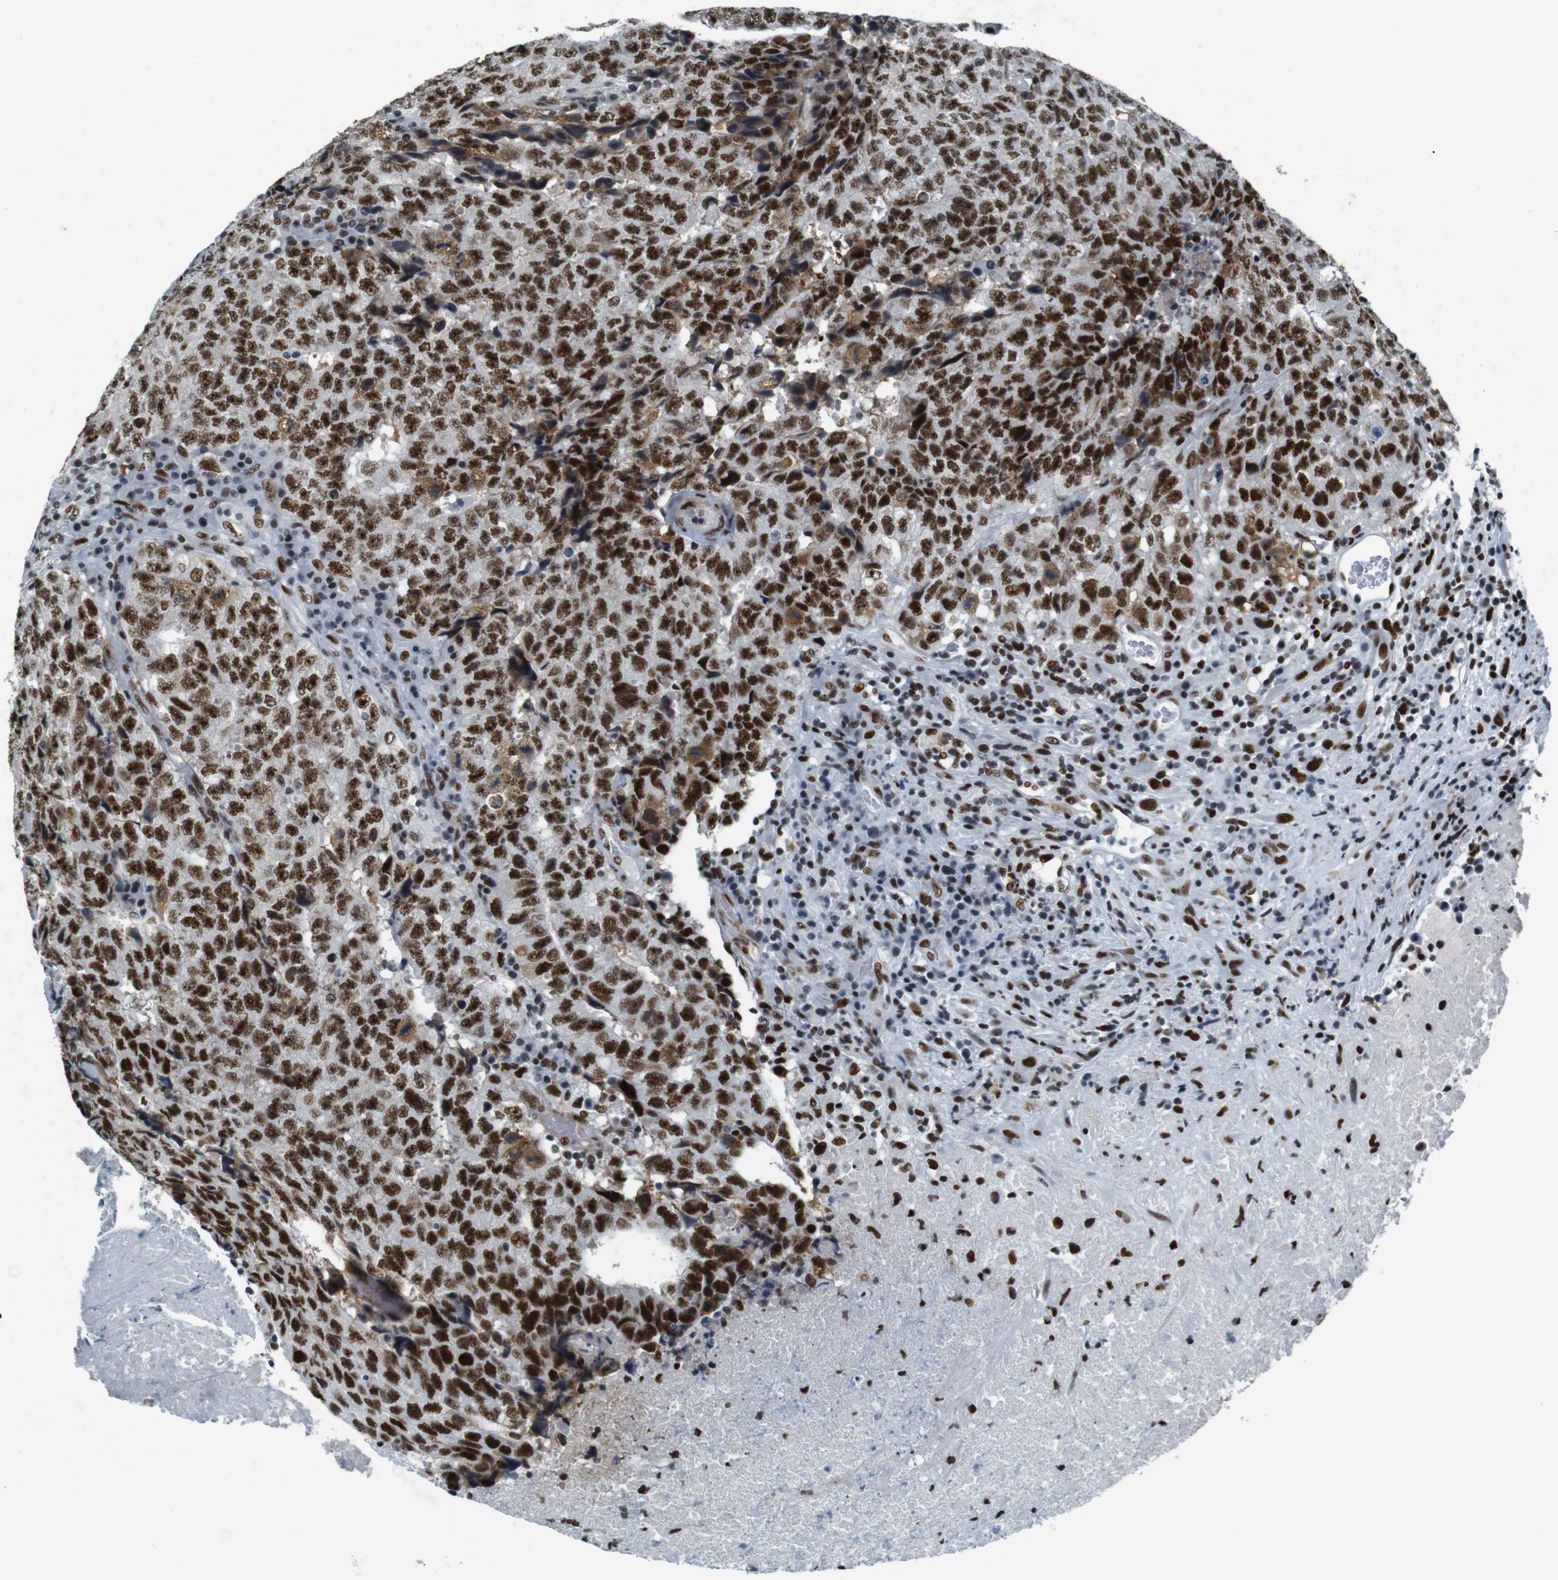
{"staining": {"intensity": "strong", "quantity": ">75%", "location": "nuclear"}, "tissue": "testis cancer", "cell_type": "Tumor cells", "image_type": "cancer", "snomed": [{"axis": "morphology", "description": "Necrosis, NOS"}, {"axis": "morphology", "description": "Carcinoma, Embryonal, NOS"}, {"axis": "topography", "description": "Testis"}], "caption": "Testis cancer stained with a protein marker exhibits strong staining in tumor cells.", "gene": "HEXIM1", "patient": {"sex": "male", "age": 19}}